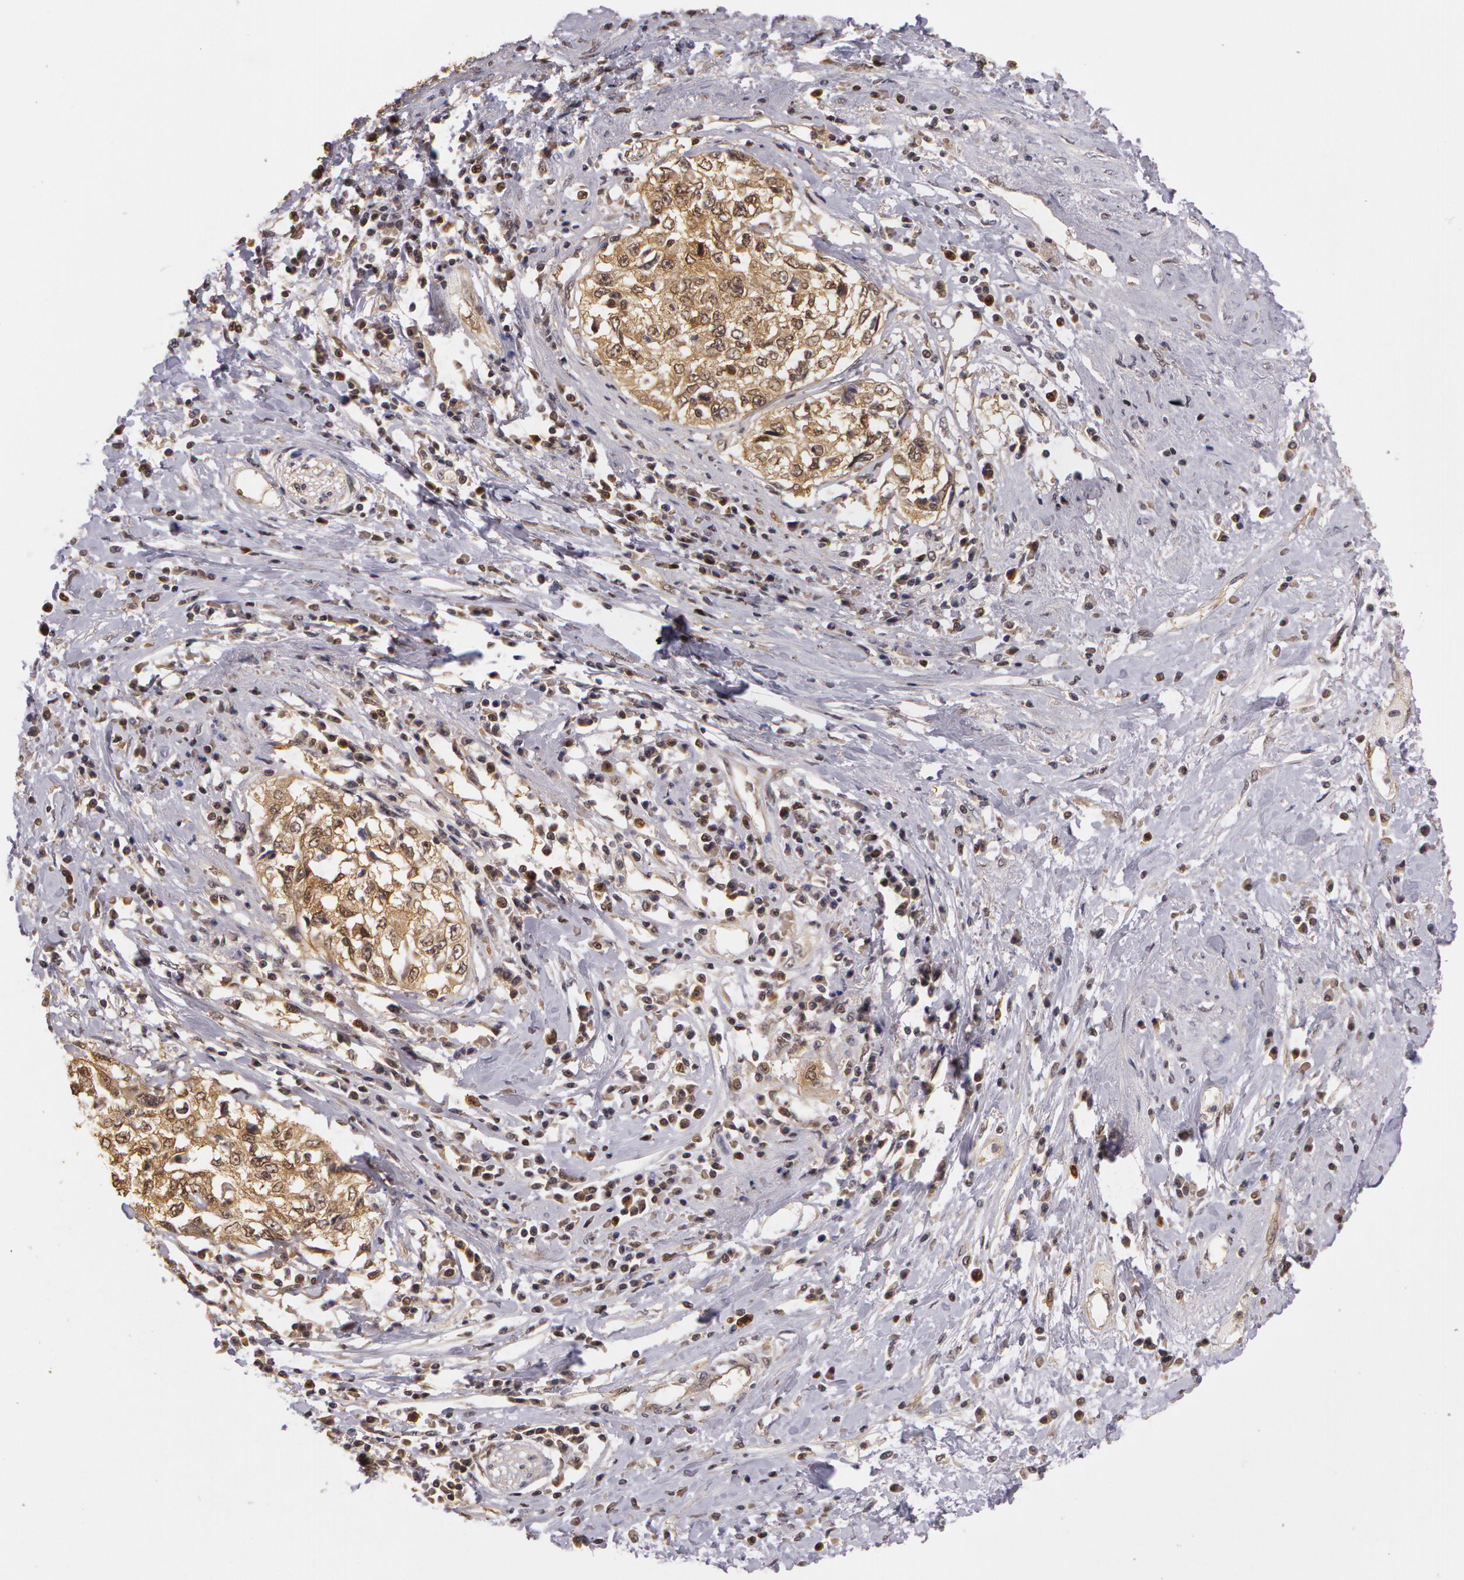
{"staining": {"intensity": "weak", "quantity": ">75%", "location": "cytoplasmic/membranous"}, "tissue": "cervical cancer", "cell_type": "Tumor cells", "image_type": "cancer", "snomed": [{"axis": "morphology", "description": "Squamous cell carcinoma, NOS"}, {"axis": "topography", "description": "Cervix"}], "caption": "Tumor cells show weak cytoplasmic/membranous positivity in approximately >75% of cells in cervical squamous cell carcinoma. (DAB IHC with brightfield microscopy, high magnification).", "gene": "AHSA1", "patient": {"sex": "female", "age": 57}}